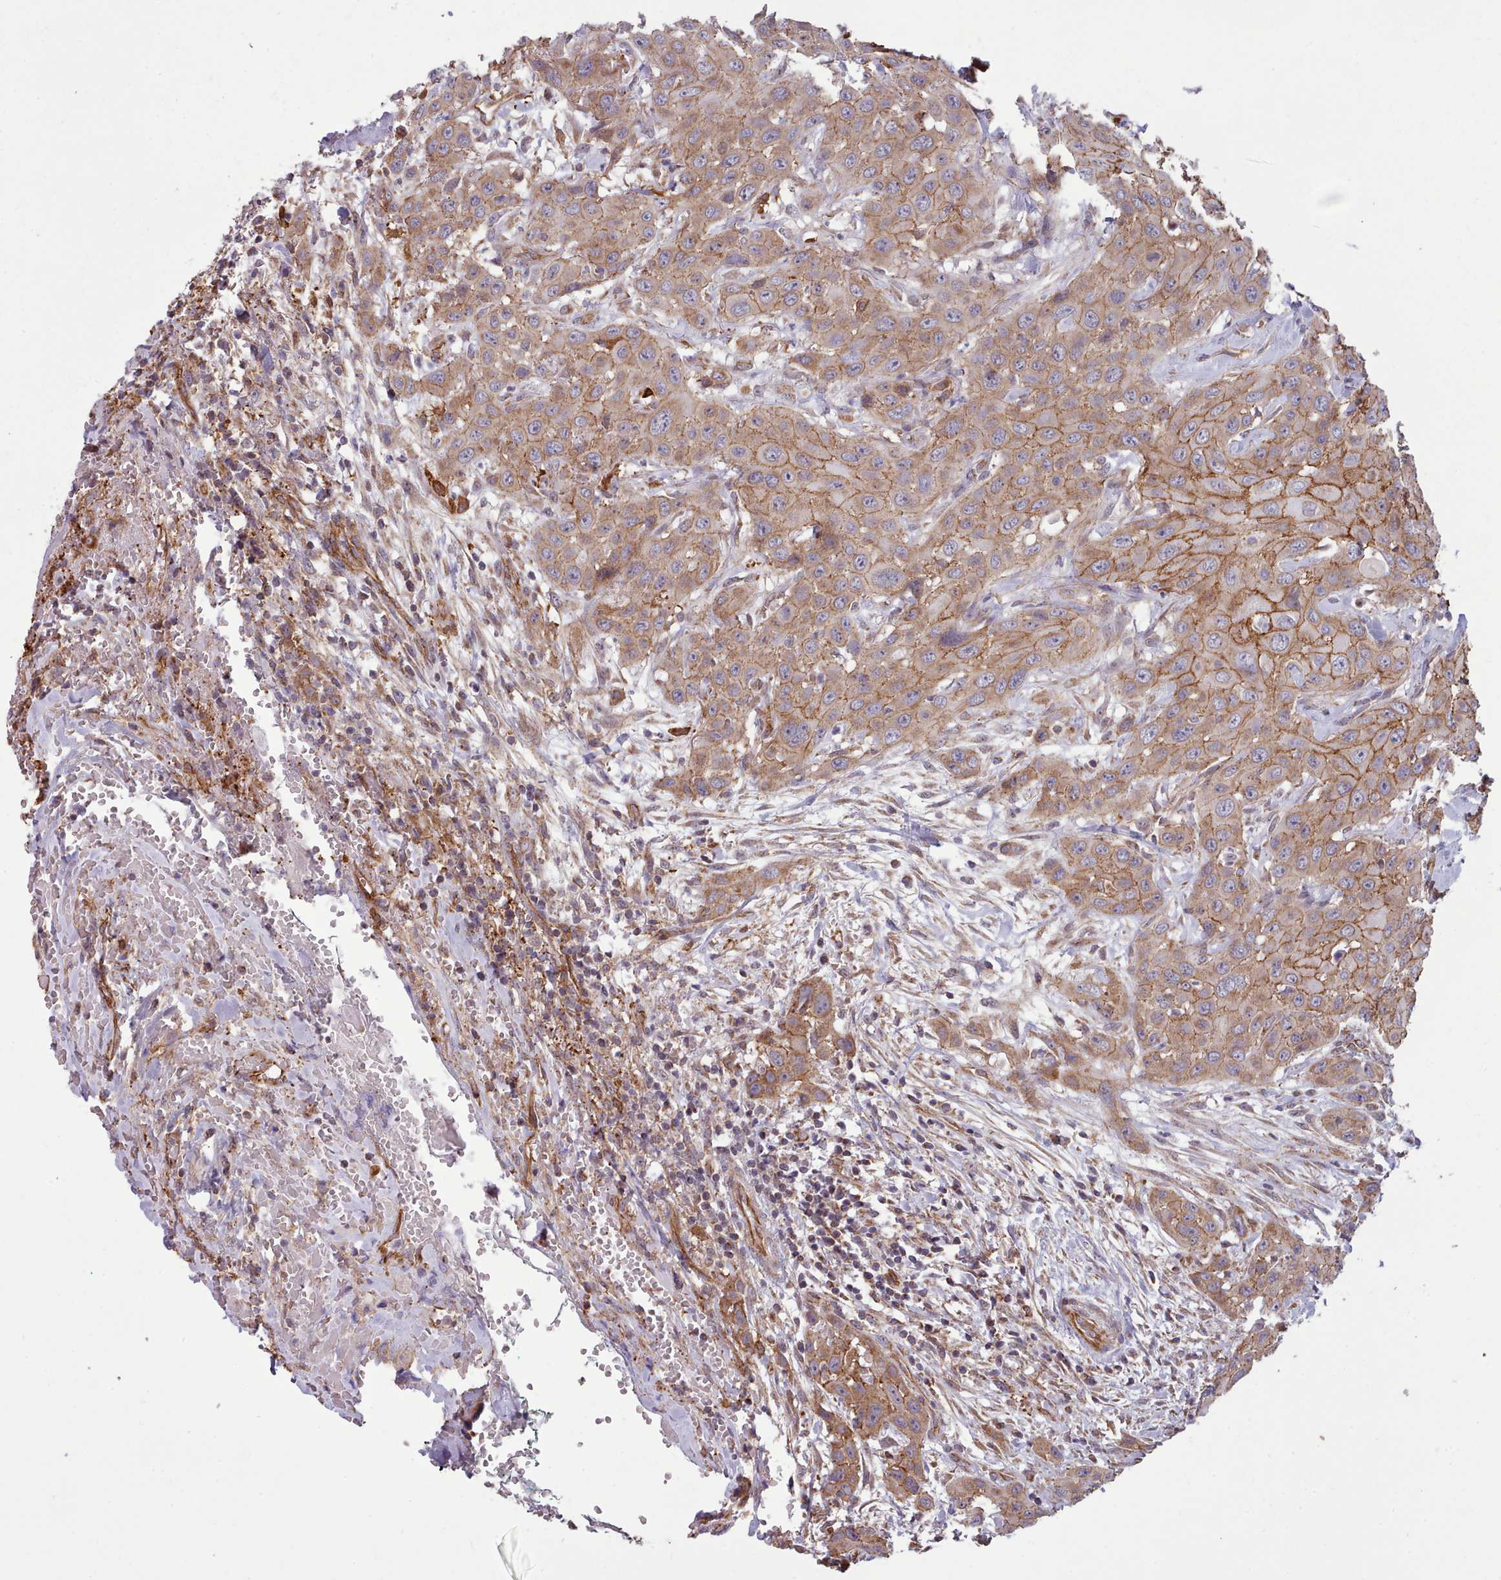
{"staining": {"intensity": "moderate", "quantity": ">75%", "location": "cytoplasmic/membranous"}, "tissue": "head and neck cancer", "cell_type": "Tumor cells", "image_type": "cancer", "snomed": [{"axis": "morphology", "description": "Squamous cell carcinoma, NOS"}, {"axis": "topography", "description": "Head-Neck"}], "caption": "This is a micrograph of immunohistochemistry staining of head and neck cancer, which shows moderate expression in the cytoplasmic/membranous of tumor cells.", "gene": "MRPL46", "patient": {"sex": "male", "age": 81}}